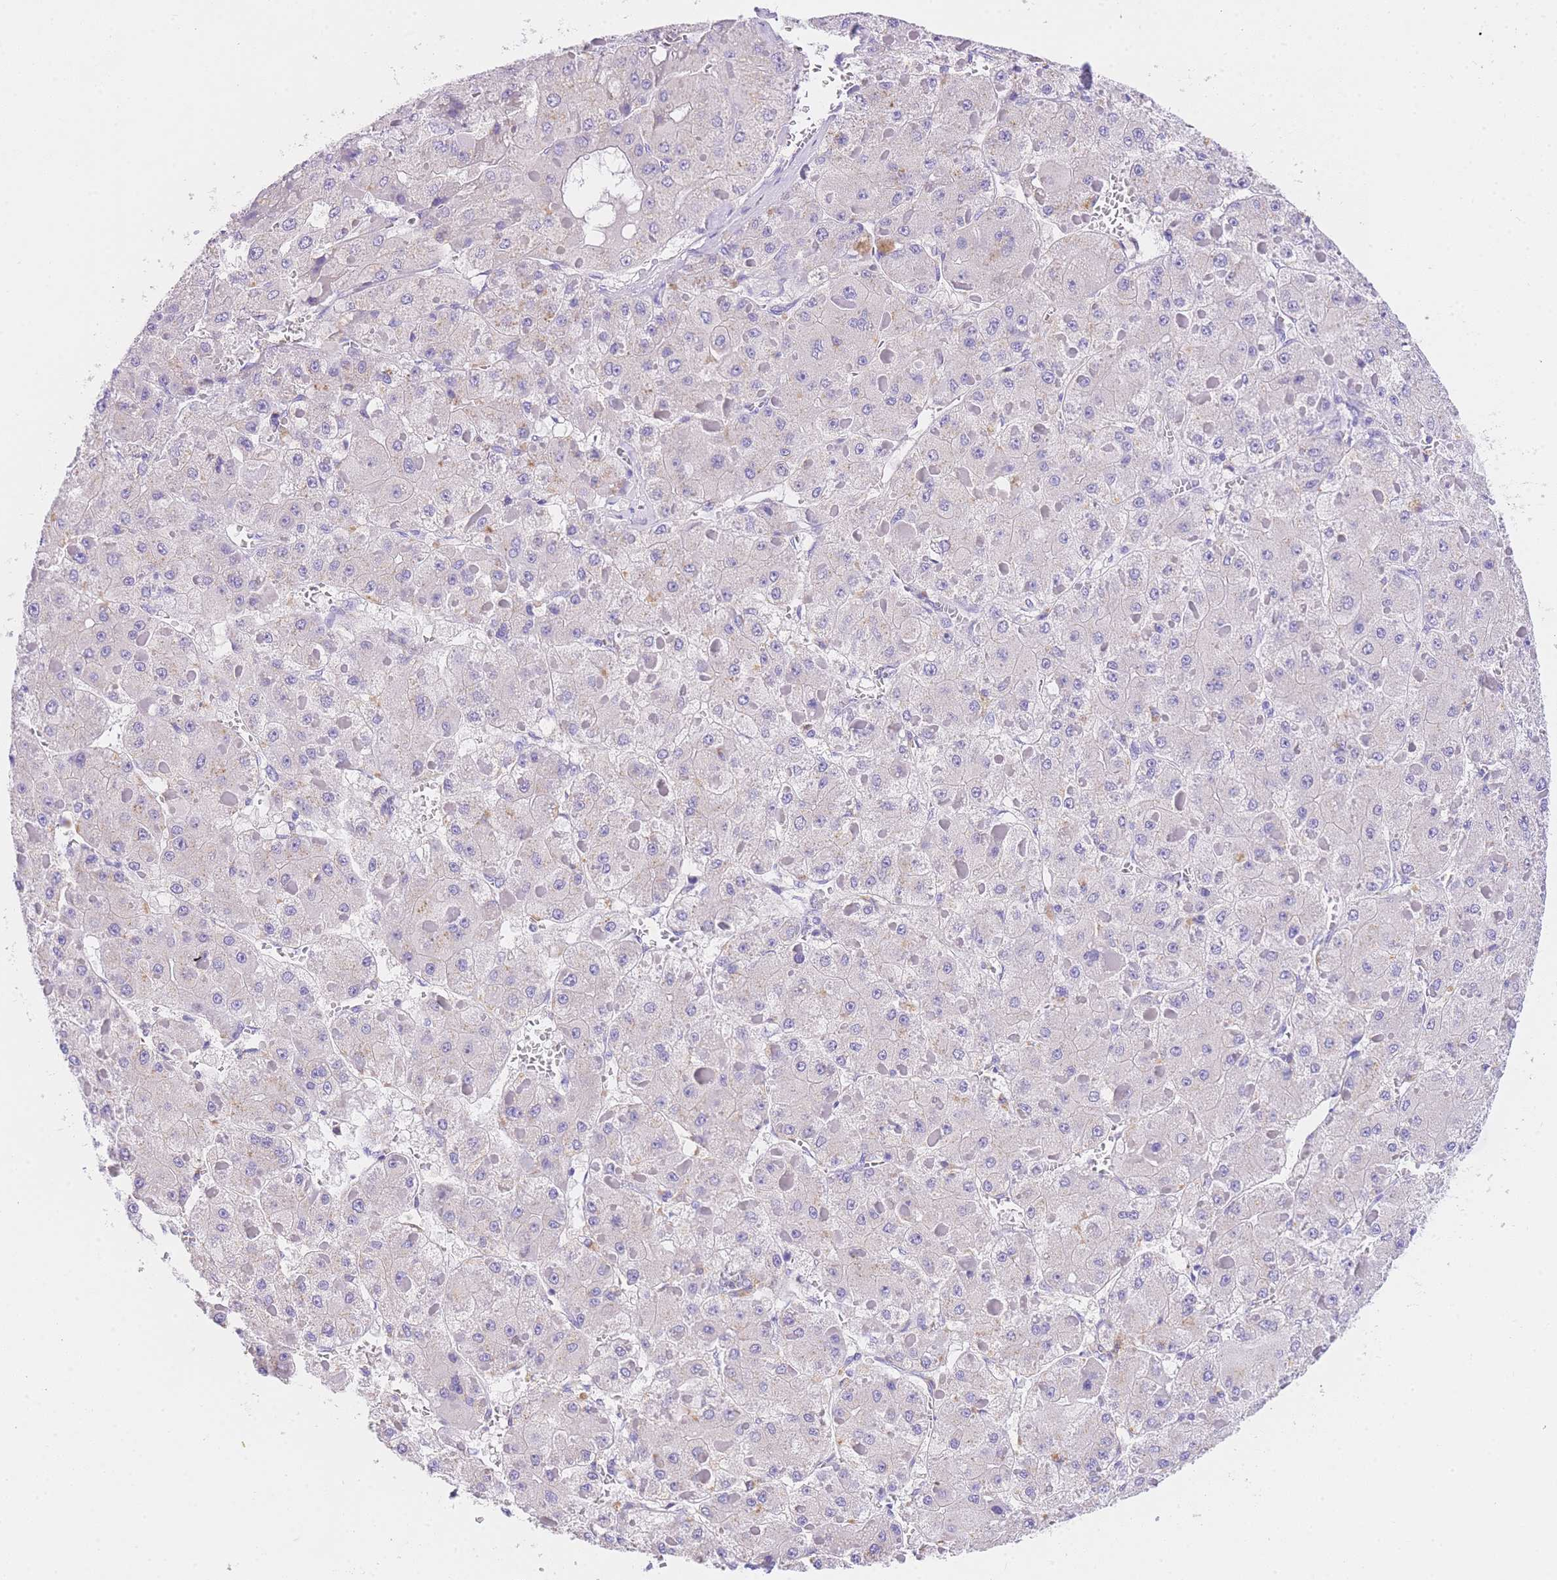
{"staining": {"intensity": "negative", "quantity": "none", "location": "none"}, "tissue": "liver cancer", "cell_type": "Tumor cells", "image_type": "cancer", "snomed": [{"axis": "morphology", "description": "Carcinoma, Hepatocellular, NOS"}, {"axis": "topography", "description": "Liver"}], "caption": "Protein analysis of hepatocellular carcinoma (liver) reveals no significant expression in tumor cells.", "gene": "EPN2", "patient": {"sex": "female", "age": 73}}